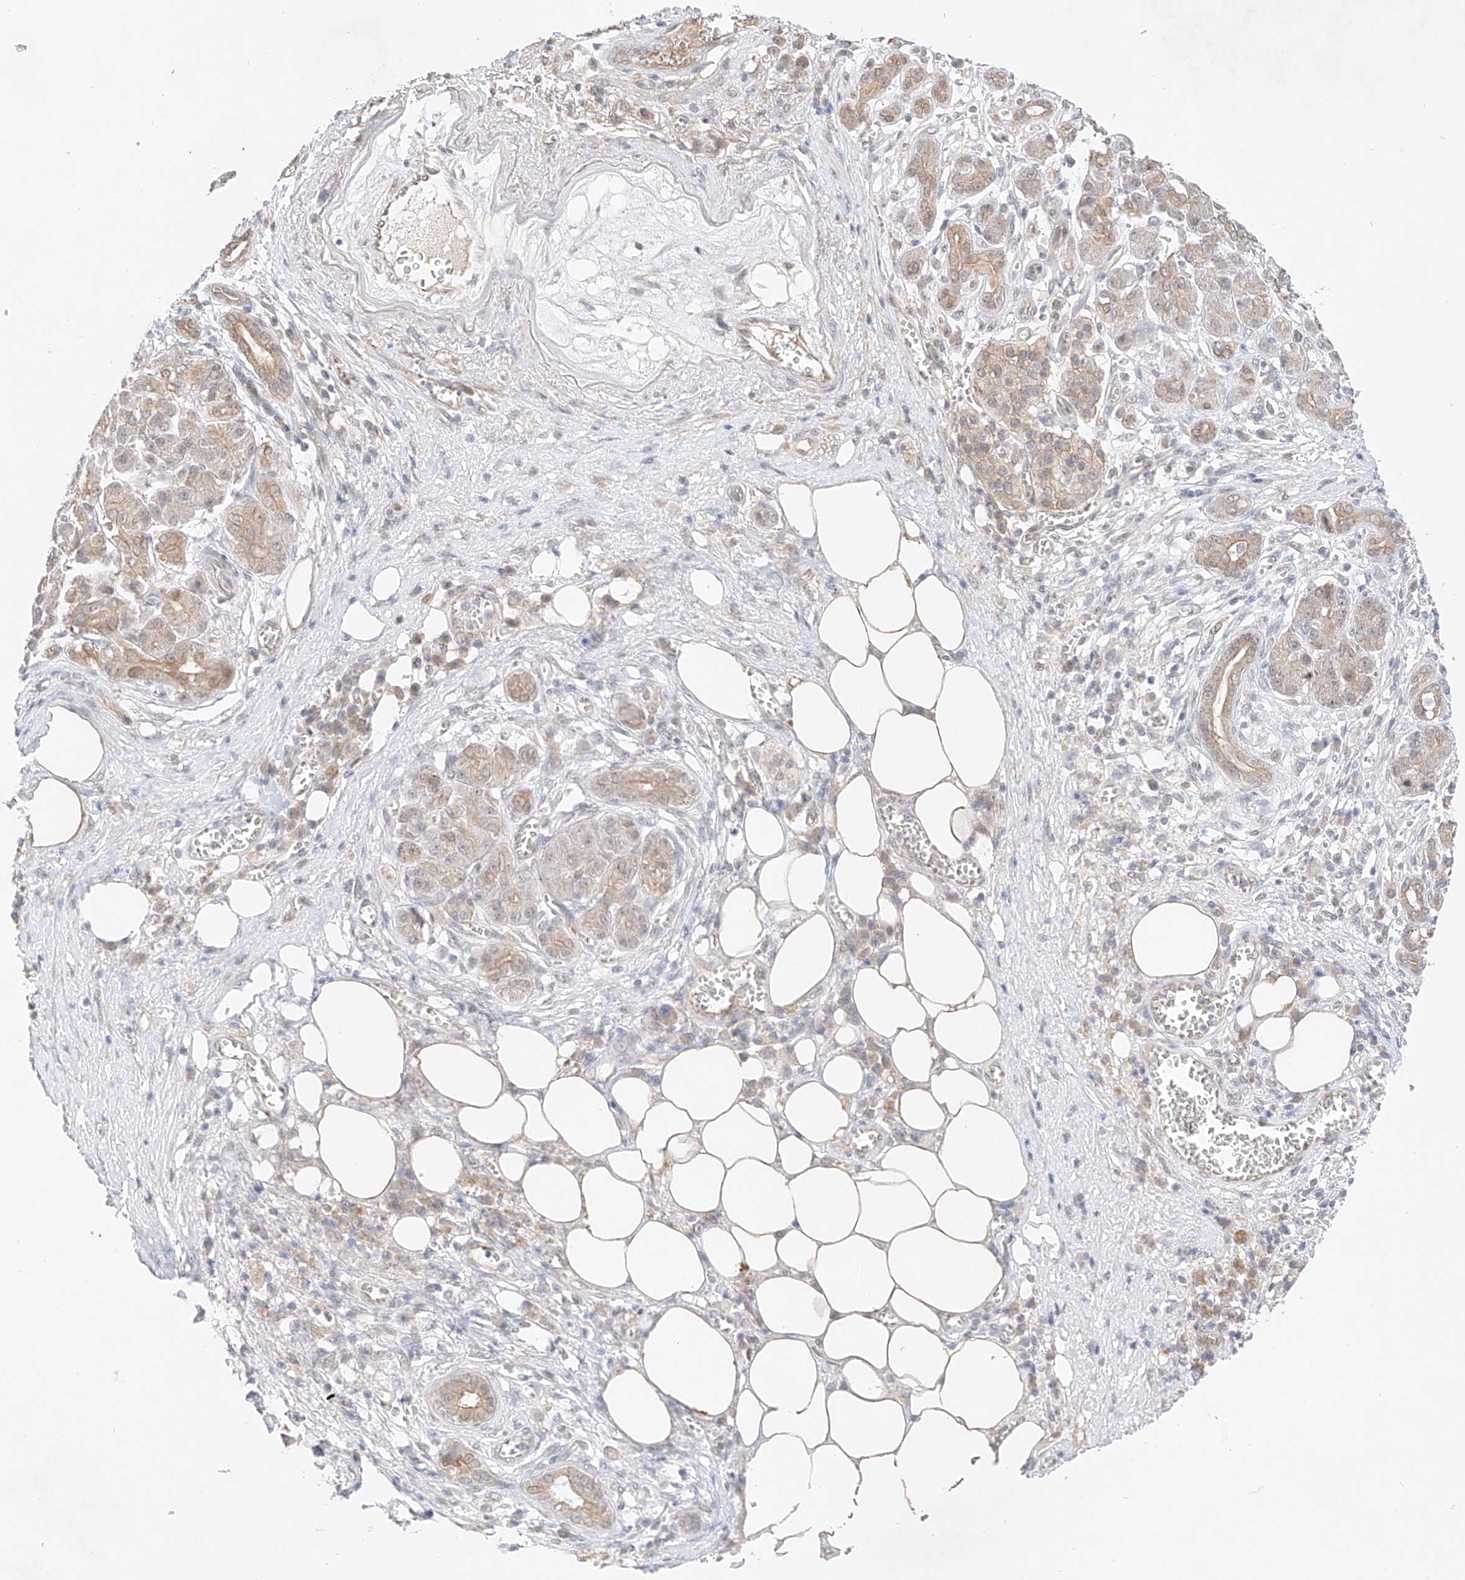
{"staining": {"intensity": "weak", "quantity": "<25%", "location": "cytoplasmic/membranous,nuclear"}, "tissue": "pancreatic cancer", "cell_type": "Tumor cells", "image_type": "cancer", "snomed": [{"axis": "morphology", "description": "Adenocarcinoma, NOS"}, {"axis": "topography", "description": "Pancreas"}], "caption": "Tumor cells are negative for protein expression in human pancreatic cancer. Nuclei are stained in blue.", "gene": "IL22RA2", "patient": {"sex": "male", "age": 78}}